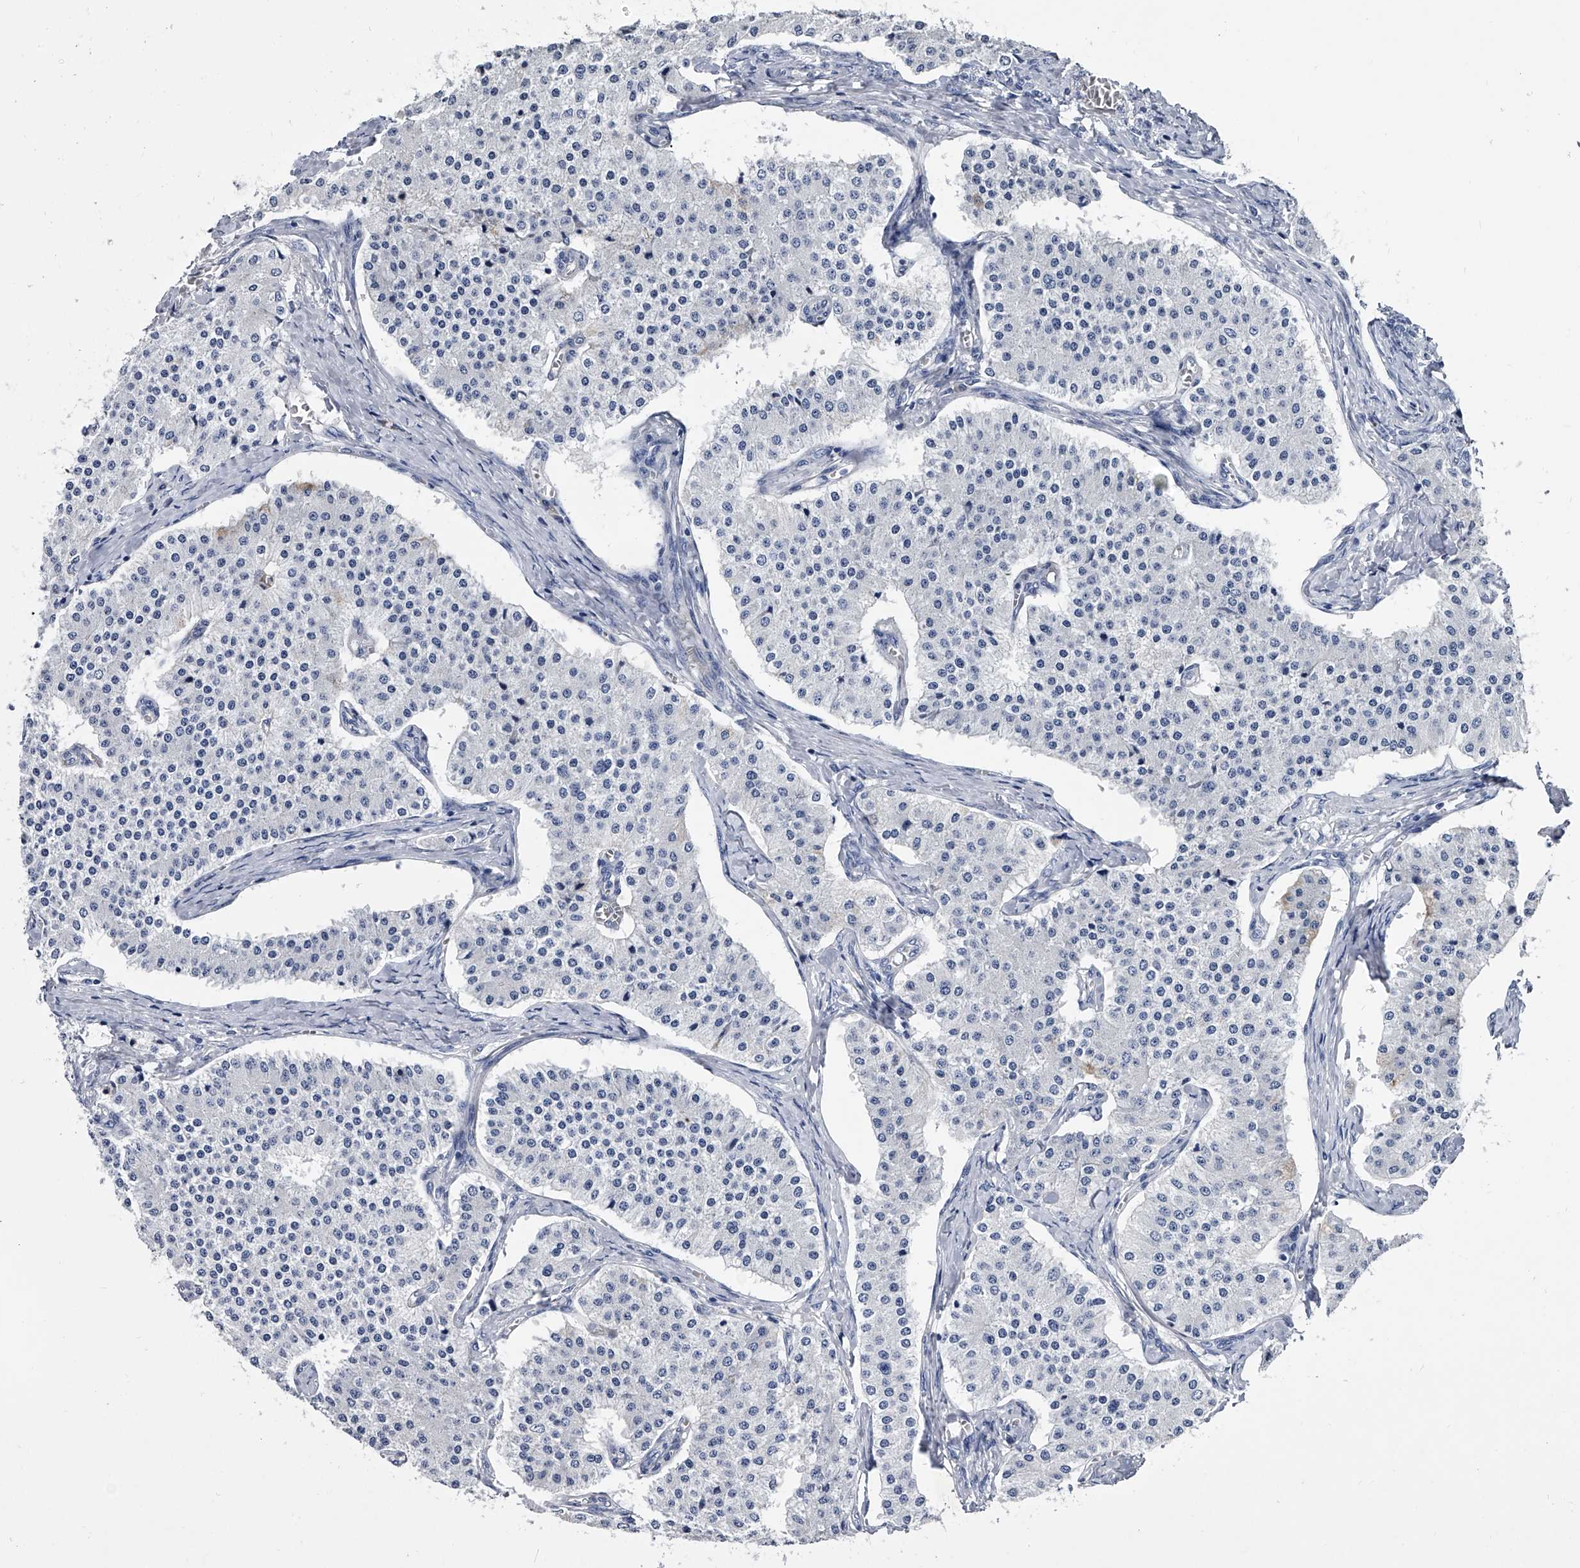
{"staining": {"intensity": "negative", "quantity": "none", "location": "none"}, "tissue": "carcinoid", "cell_type": "Tumor cells", "image_type": "cancer", "snomed": [{"axis": "morphology", "description": "Carcinoid, malignant, NOS"}, {"axis": "topography", "description": "Colon"}], "caption": "This is an immunohistochemistry micrograph of human carcinoid. There is no expression in tumor cells.", "gene": "EFCAB7", "patient": {"sex": "female", "age": 52}}